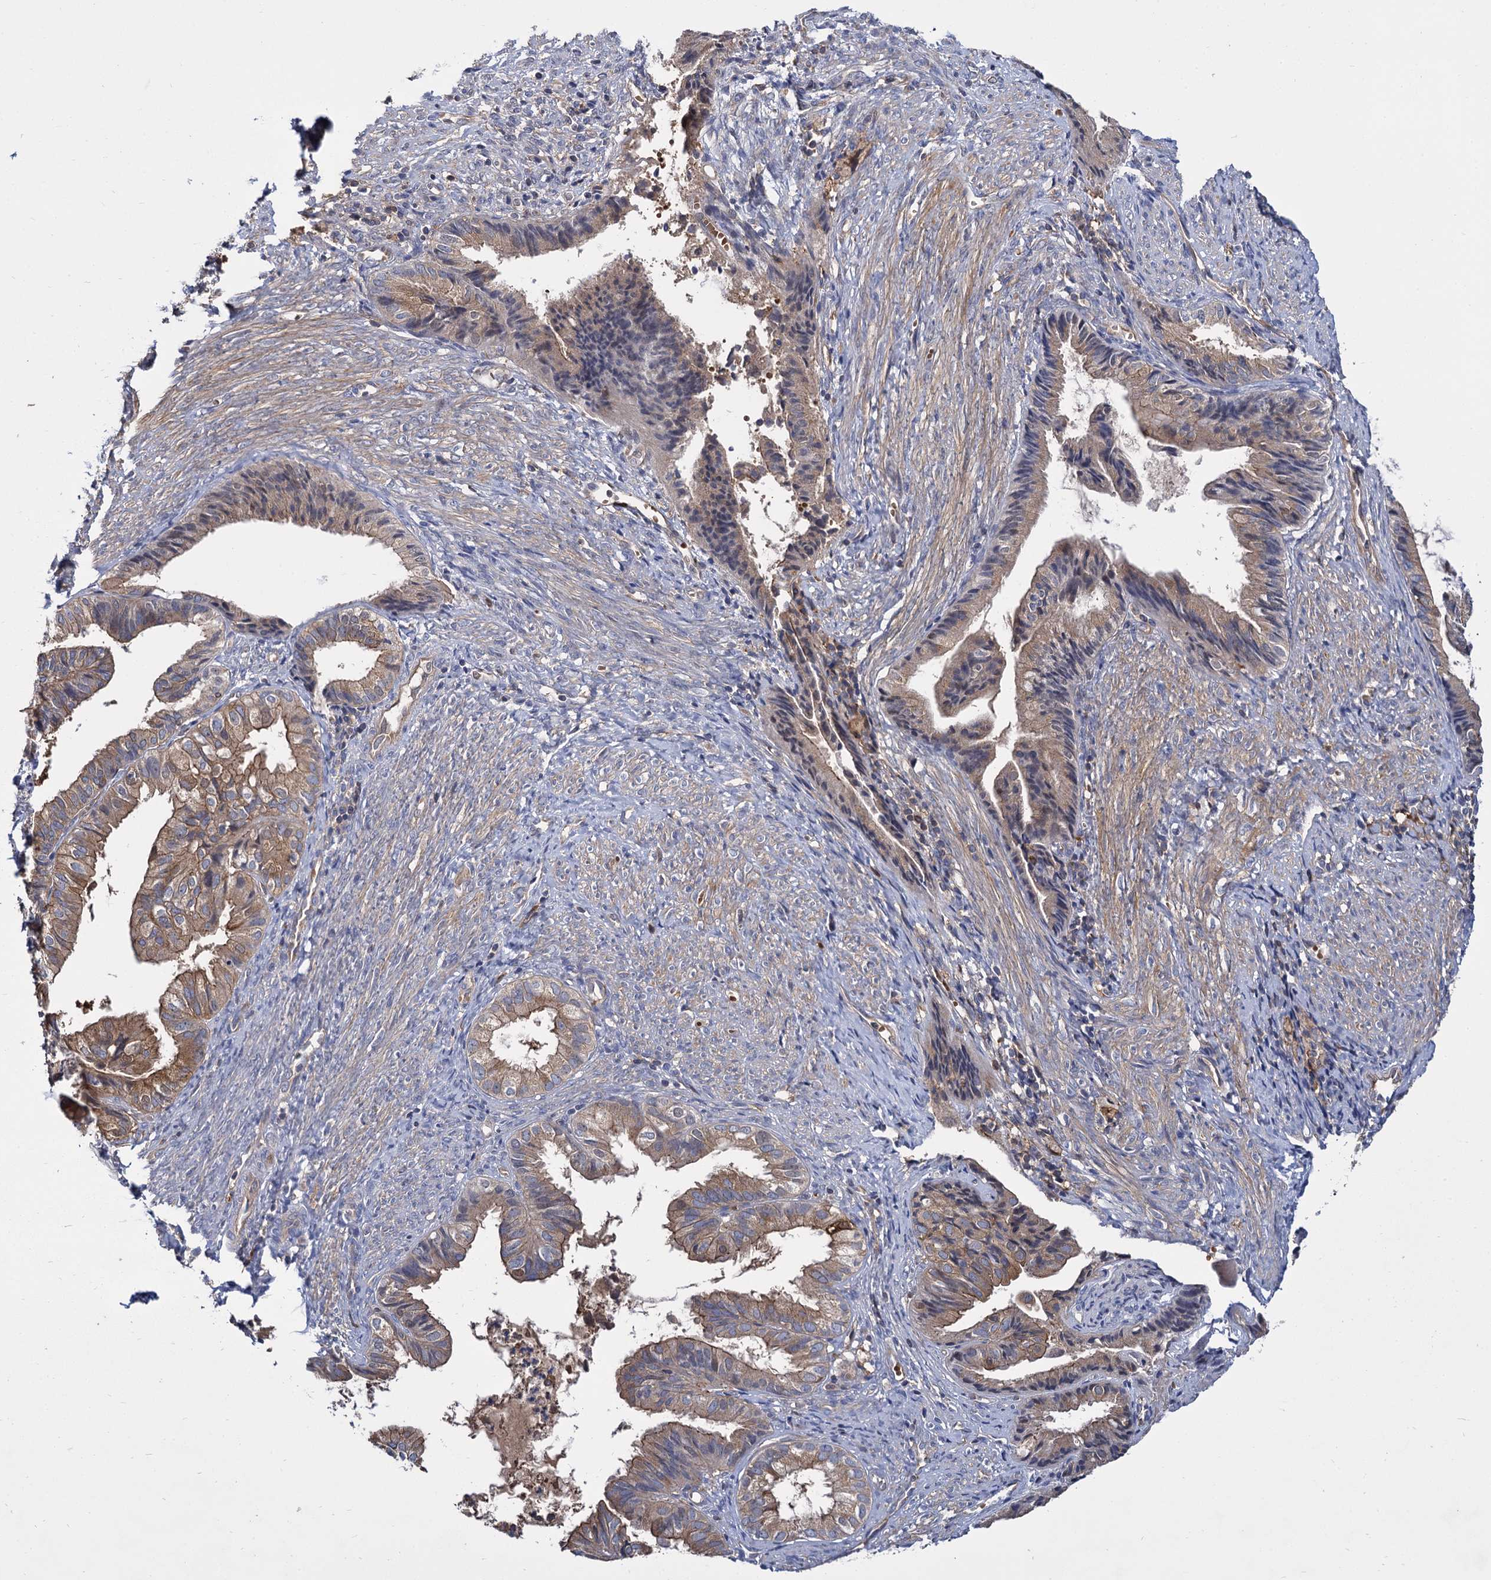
{"staining": {"intensity": "moderate", "quantity": "<25%", "location": "cytoplasmic/membranous"}, "tissue": "endometrial cancer", "cell_type": "Tumor cells", "image_type": "cancer", "snomed": [{"axis": "morphology", "description": "Adenocarcinoma, NOS"}, {"axis": "topography", "description": "Endometrium"}], "caption": "A low amount of moderate cytoplasmic/membranous expression is seen in approximately <25% of tumor cells in endometrial cancer (adenocarcinoma) tissue.", "gene": "GCLC", "patient": {"sex": "female", "age": 86}}